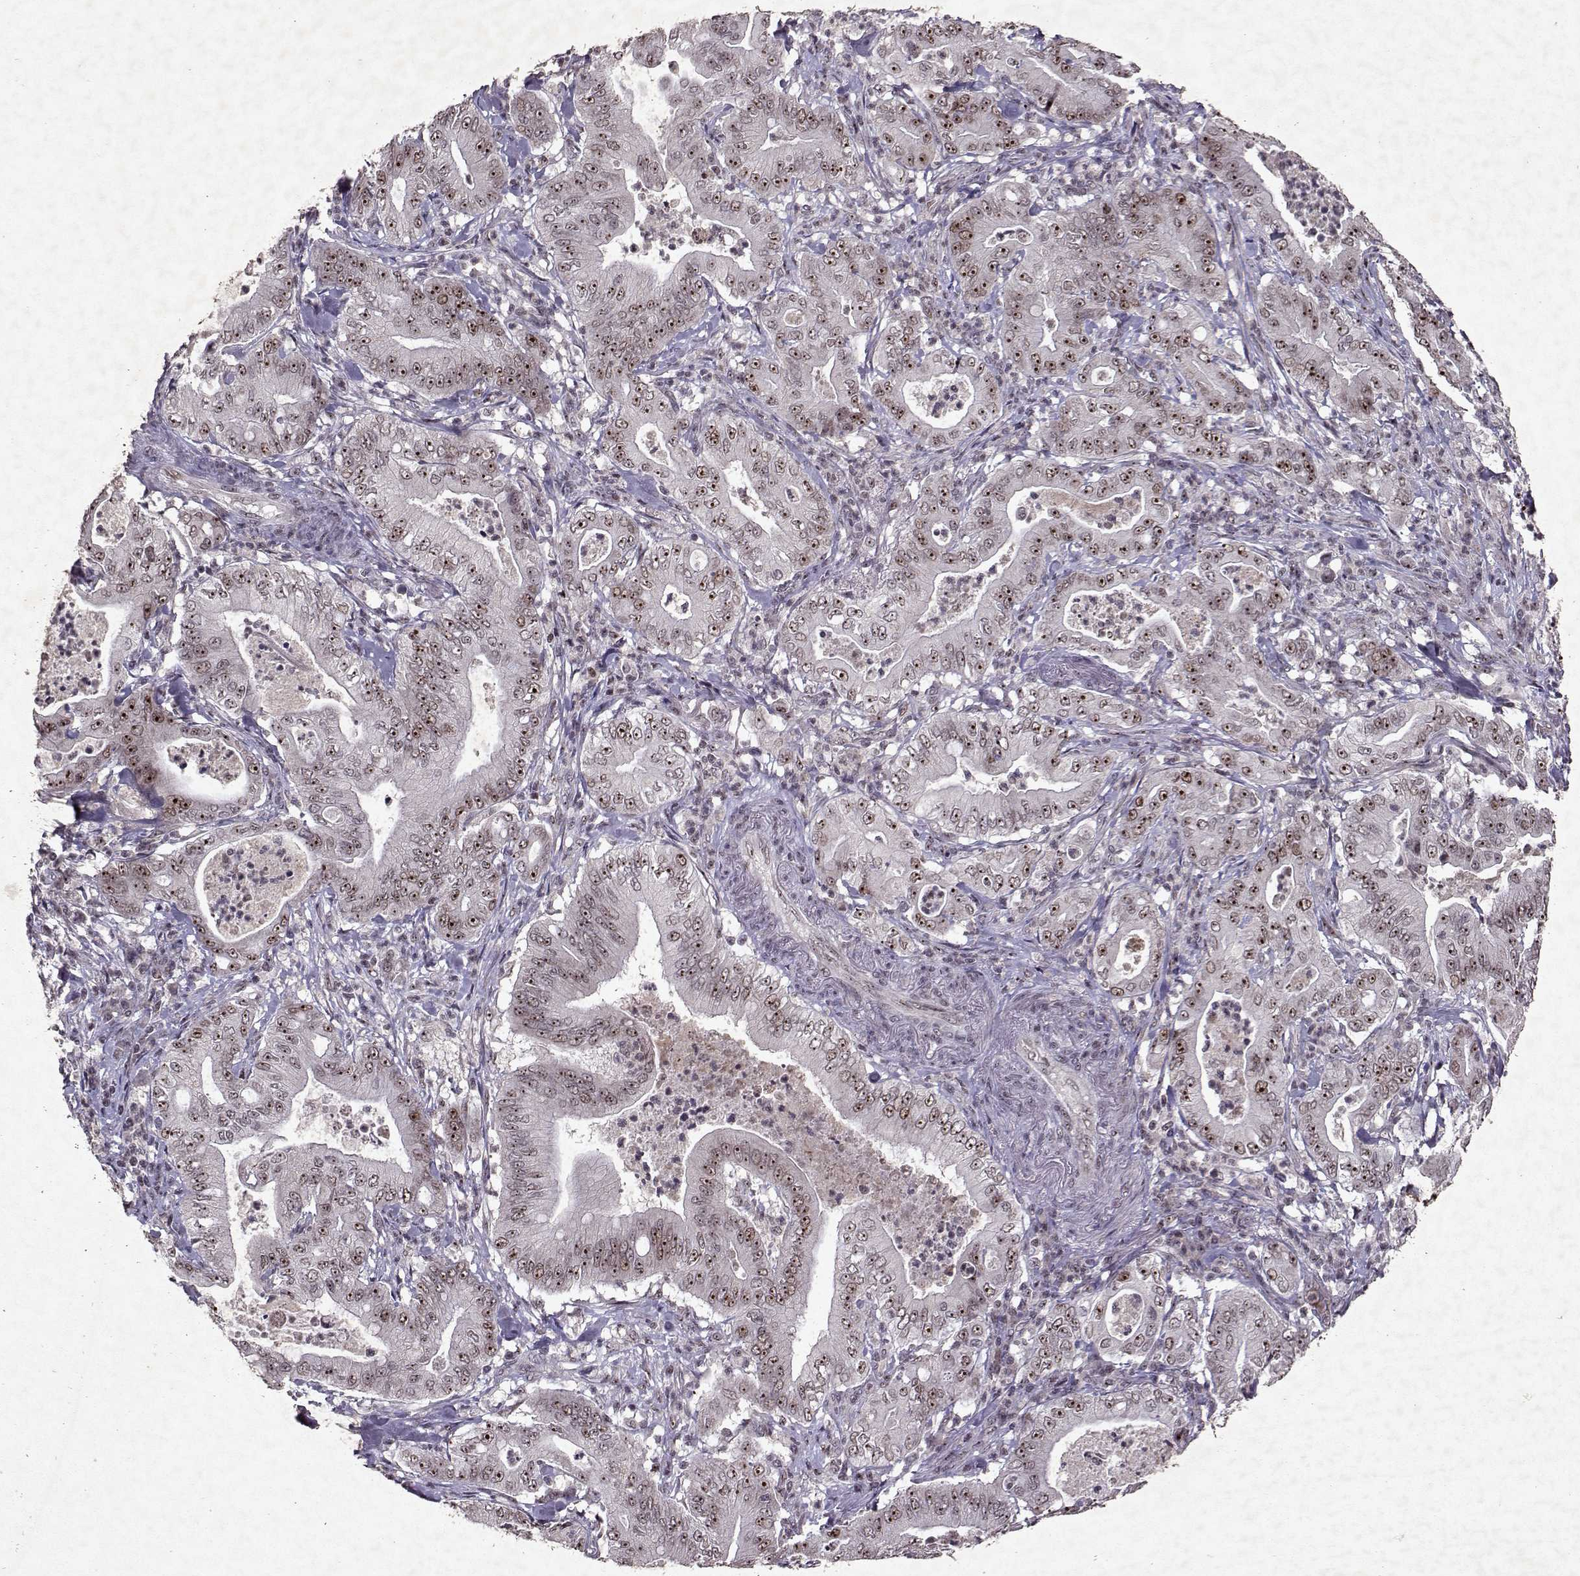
{"staining": {"intensity": "moderate", "quantity": ">75%", "location": "nuclear"}, "tissue": "pancreatic cancer", "cell_type": "Tumor cells", "image_type": "cancer", "snomed": [{"axis": "morphology", "description": "Adenocarcinoma, NOS"}, {"axis": "topography", "description": "Pancreas"}], "caption": "An image of human pancreatic adenocarcinoma stained for a protein demonstrates moderate nuclear brown staining in tumor cells. (DAB (3,3'-diaminobenzidine) IHC with brightfield microscopy, high magnification).", "gene": "DDX56", "patient": {"sex": "male", "age": 71}}